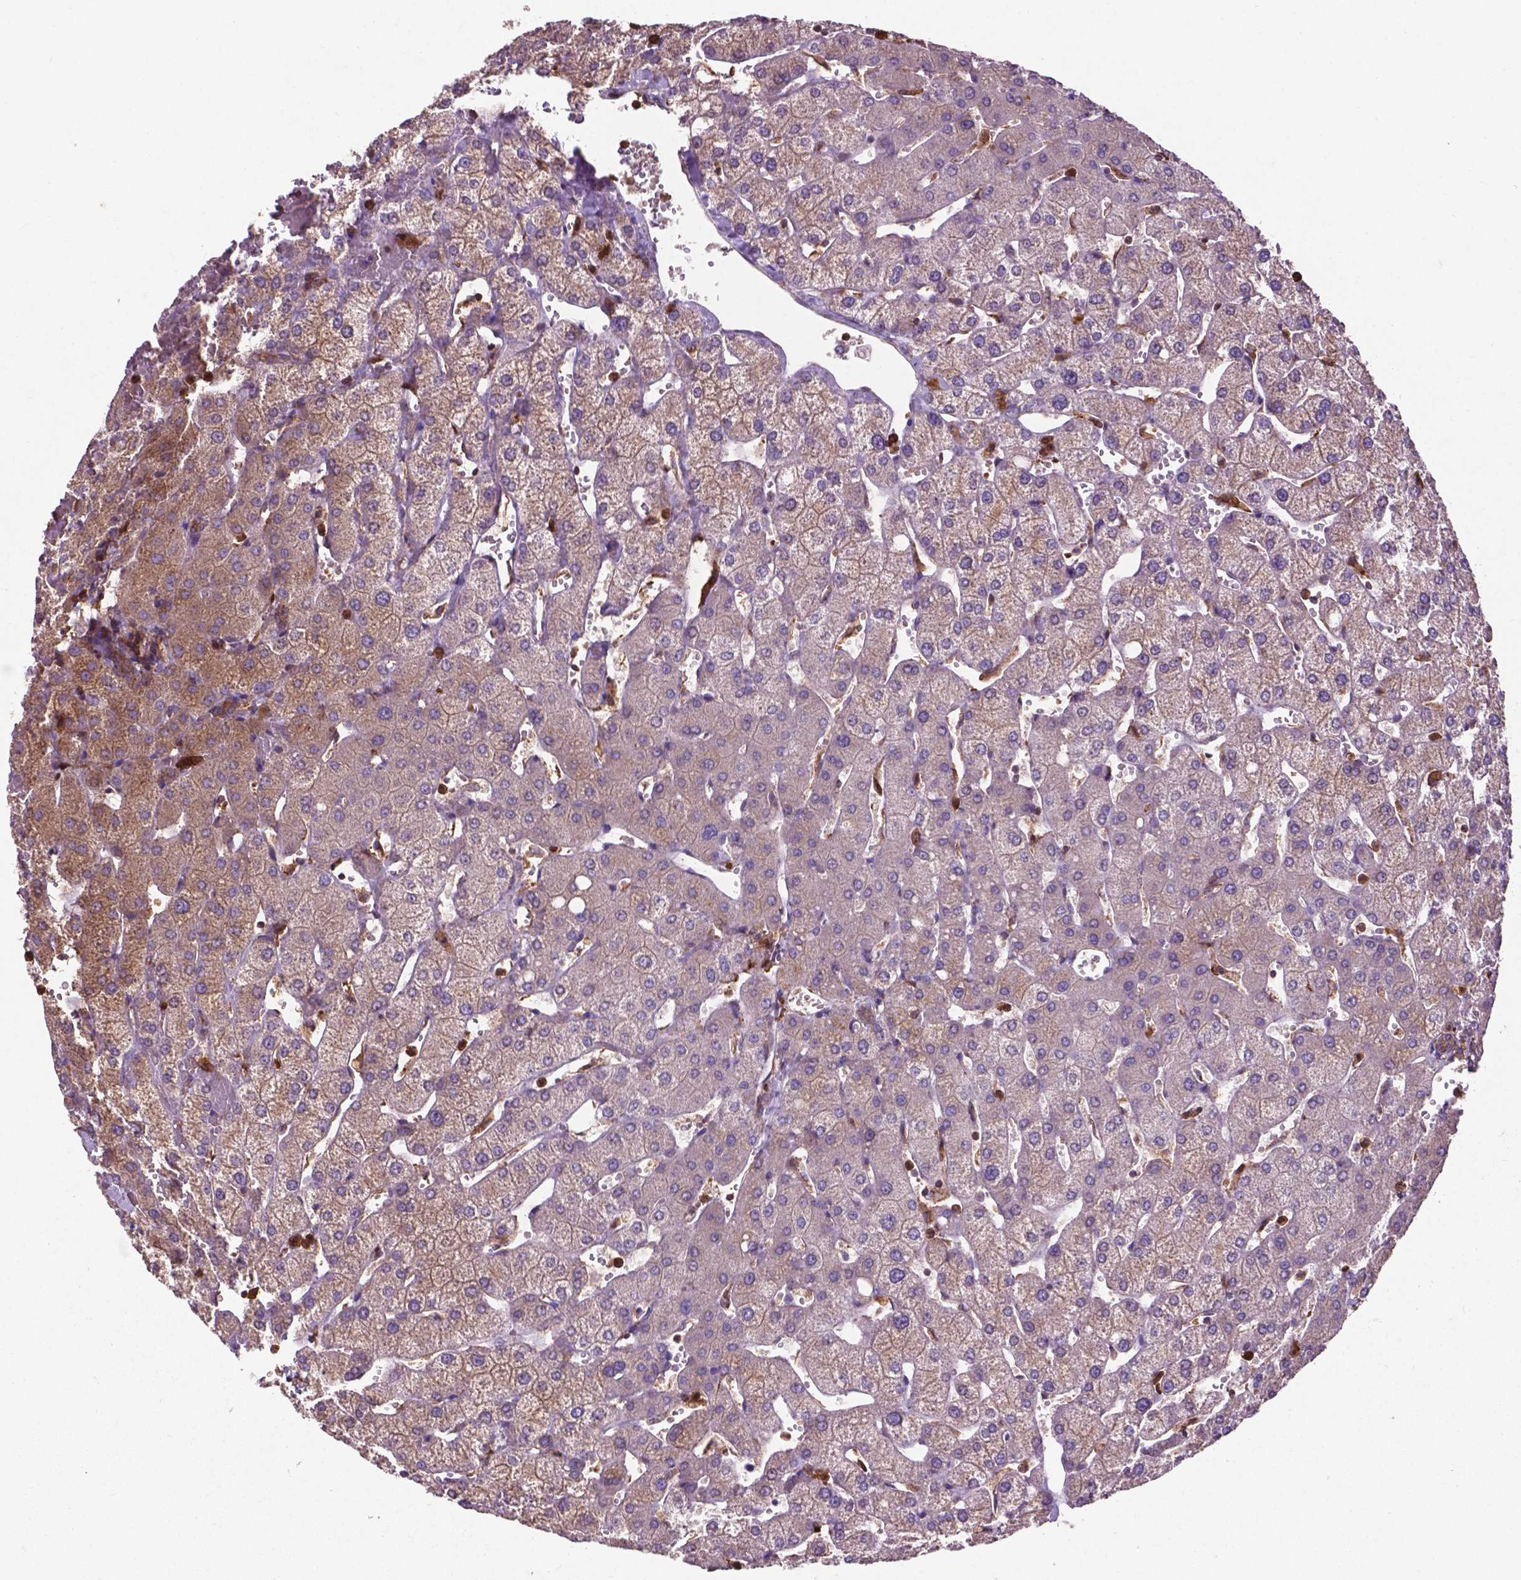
{"staining": {"intensity": "weak", "quantity": "<25%", "location": "cytoplasmic/membranous"}, "tissue": "liver", "cell_type": "Cholangiocytes", "image_type": "normal", "snomed": [{"axis": "morphology", "description": "Normal tissue, NOS"}, {"axis": "topography", "description": "Liver"}], "caption": "A micrograph of liver stained for a protein reveals no brown staining in cholangiocytes.", "gene": "SMAD3", "patient": {"sex": "female", "age": 54}}